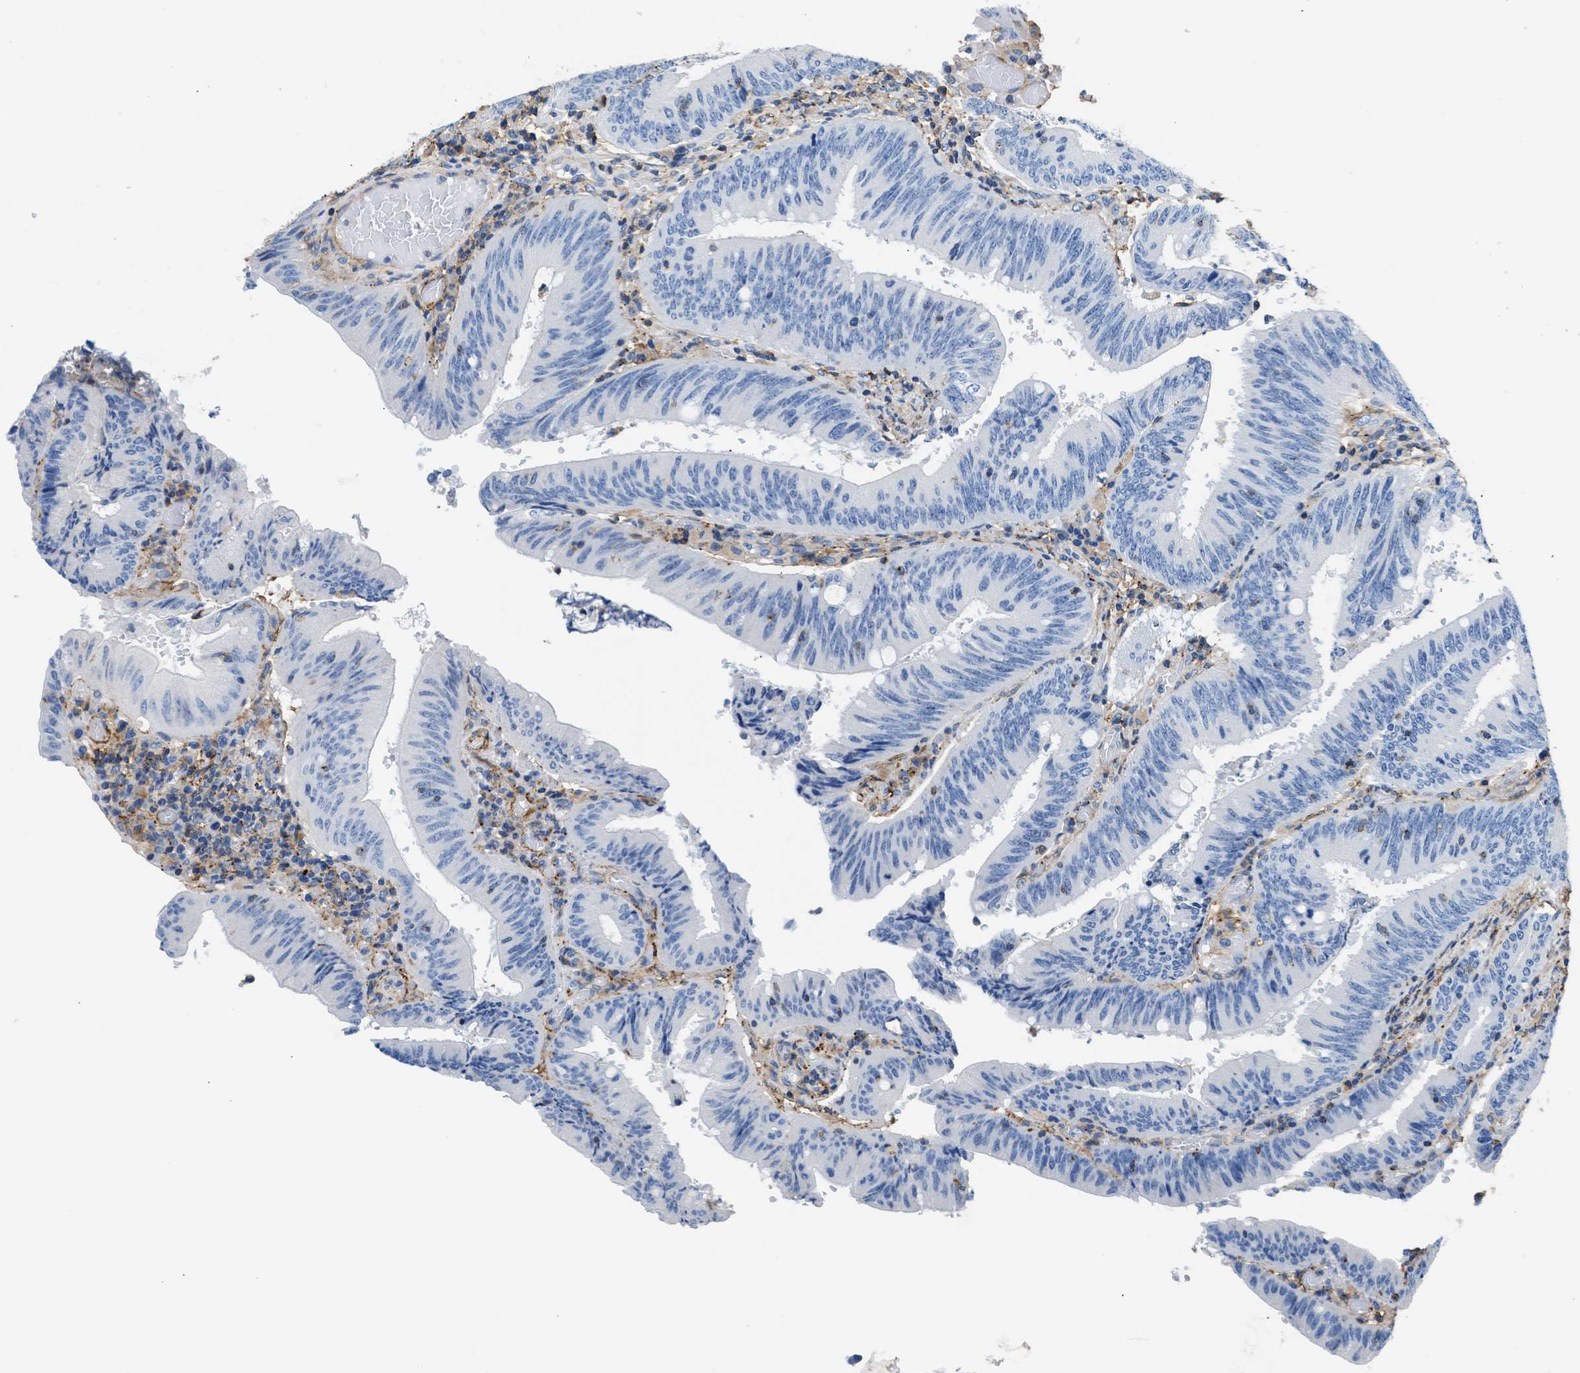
{"staining": {"intensity": "negative", "quantity": "none", "location": "none"}, "tissue": "colorectal cancer", "cell_type": "Tumor cells", "image_type": "cancer", "snomed": [{"axis": "morphology", "description": "Normal tissue, NOS"}, {"axis": "morphology", "description": "Adenocarcinoma, NOS"}, {"axis": "topography", "description": "Rectum"}], "caption": "Colorectal cancer (adenocarcinoma) stained for a protein using immunohistochemistry displays no positivity tumor cells.", "gene": "KCNQ4", "patient": {"sex": "female", "age": 66}}